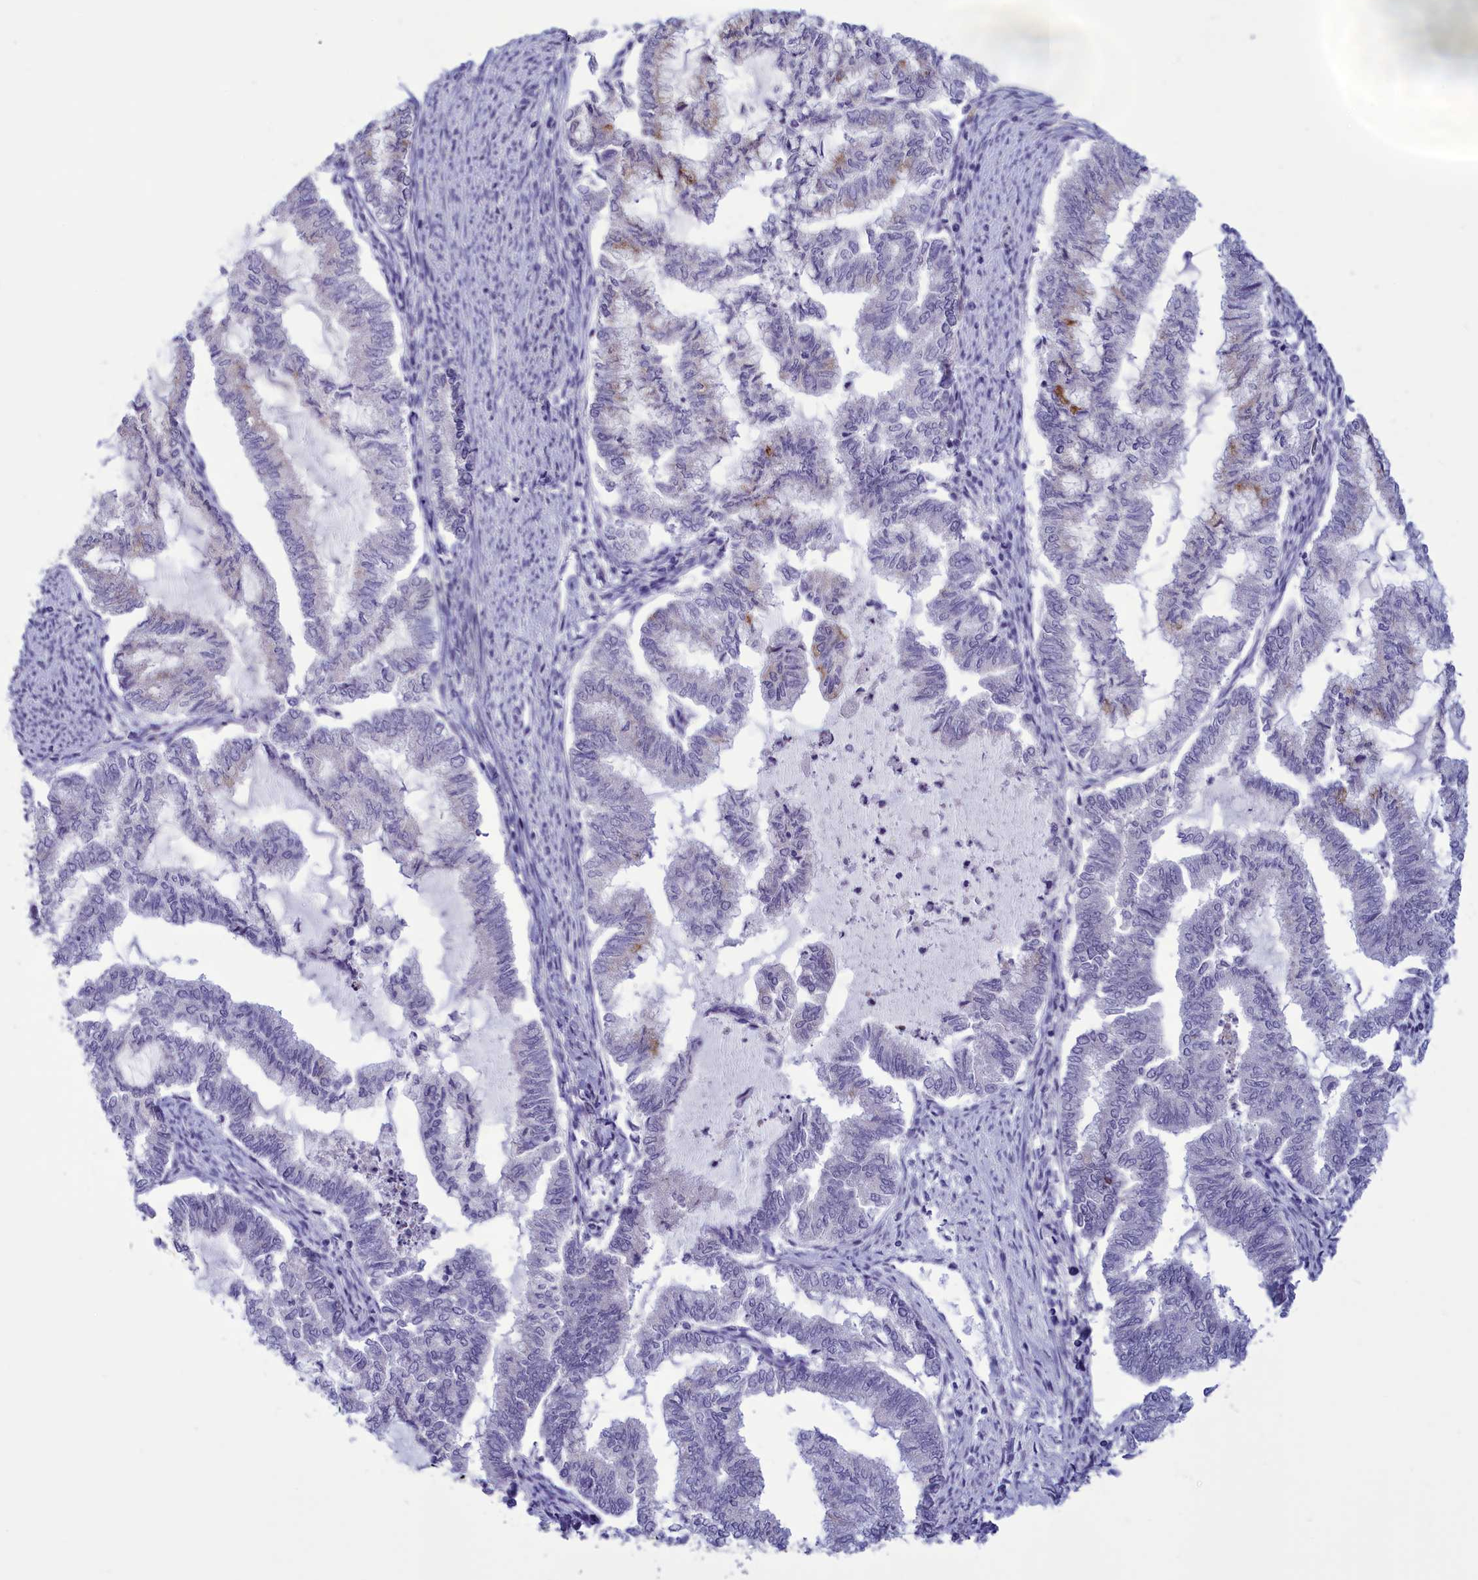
{"staining": {"intensity": "negative", "quantity": "none", "location": "none"}, "tissue": "endometrial cancer", "cell_type": "Tumor cells", "image_type": "cancer", "snomed": [{"axis": "morphology", "description": "Adenocarcinoma, NOS"}, {"axis": "topography", "description": "Endometrium"}], "caption": "This is a image of immunohistochemistry (IHC) staining of endometrial adenocarcinoma, which shows no positivity in tumor cells.", "gene": "ELOA2", "patient": {"sex": "female", "age": 79}}